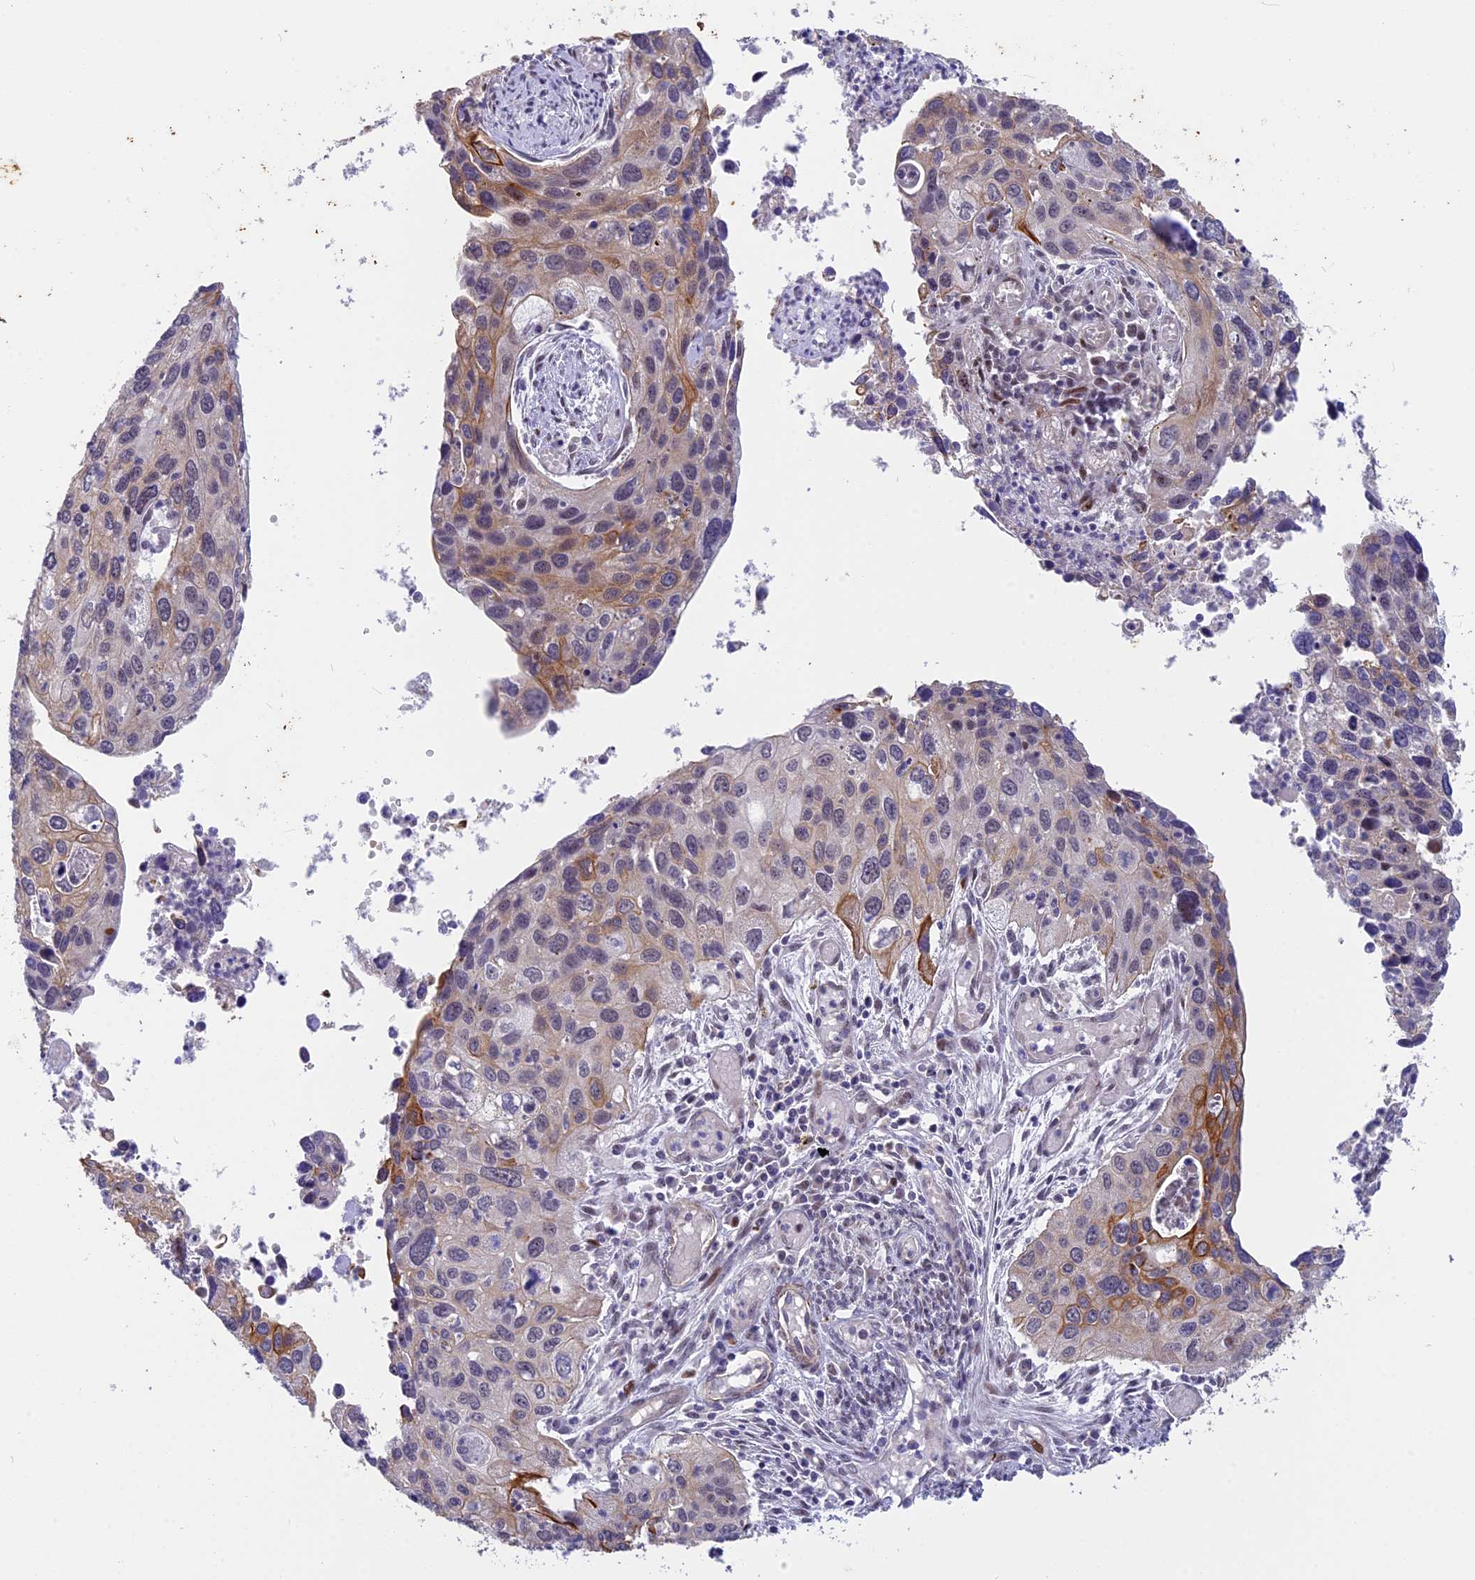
{"staining": {"intensity": "moderate", "quantity": "<25%", "location": "cytoplasmic/membranous"}, "tissue": "cervical cancer", "cell_type": "Tumor cells", "image_type": "cancer", "snomed": [{"axis": "morphology", "description": "Squamous cell carcinoma, NOS"}, {"axis": "topography", "description": "Cervix"}], "caption": "Tumor cells display low levels of moderate cytoplasmic/membranous staining in approximately <25% of cells in squamous cell carcinoma (cervical). (Brightfield microscopy of DAB IHC at high magnification).", "gene": "ANKRD34B", "patient": {"sex": "female", "age": 55}}